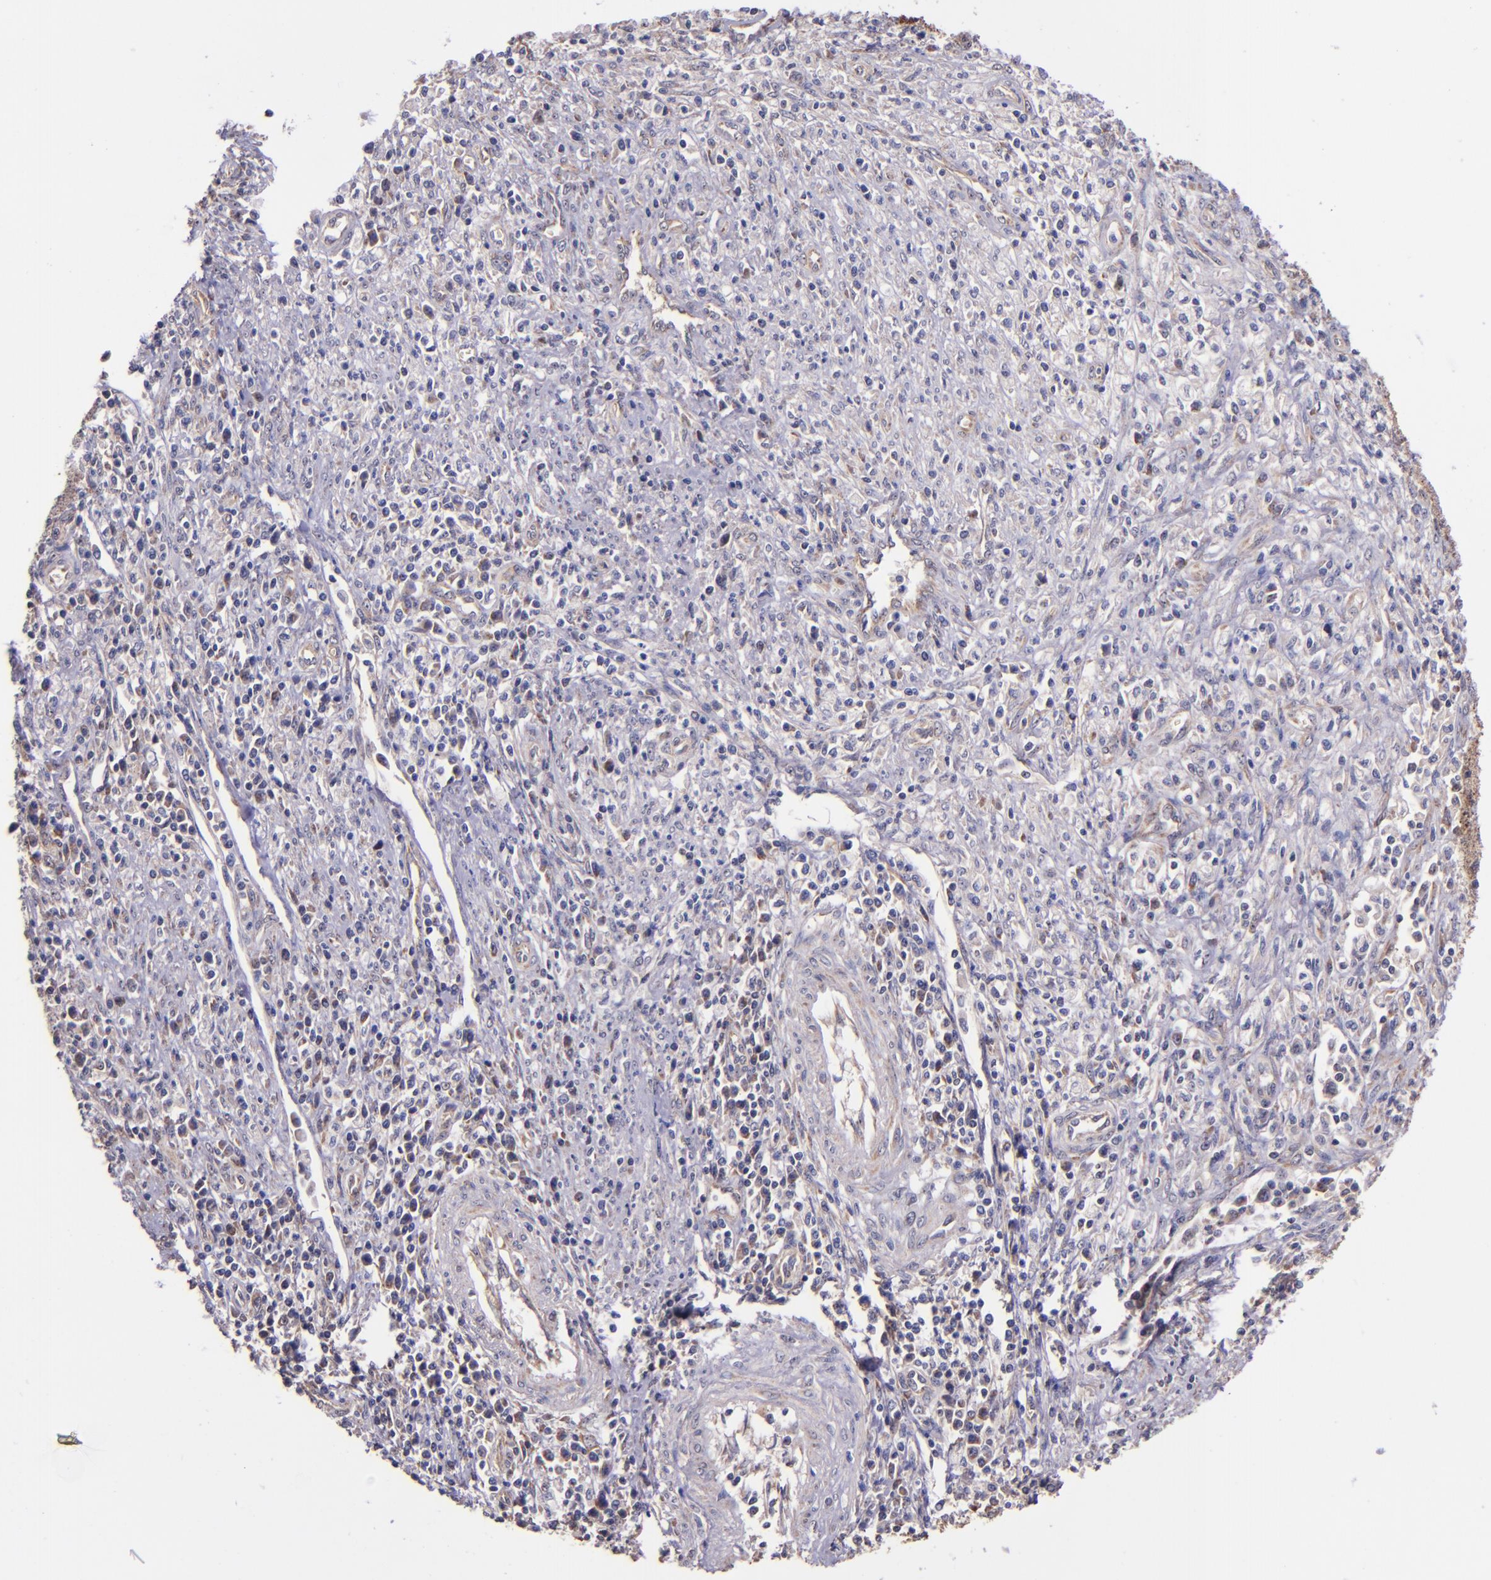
{"staining": {"intensity": "moderate", "quantity": ">75%", "location": "cytoplasmic/membranous"}, "tissue": "cervical cancer", "cell_type": "Tumor cells", "image_type": "cancer", "snomed": [{"axis": "morphology", "description": "Adenocarcinoma, NOS"}, {"axis": "topography", "description": "Cervix"}], "caption": "Human adenocarcinoma (cervical) stained with a protein marker shows moderate staining in tumor cells.", "gene": "SHC1", "patient": {"sex": "female", "age": 36}}